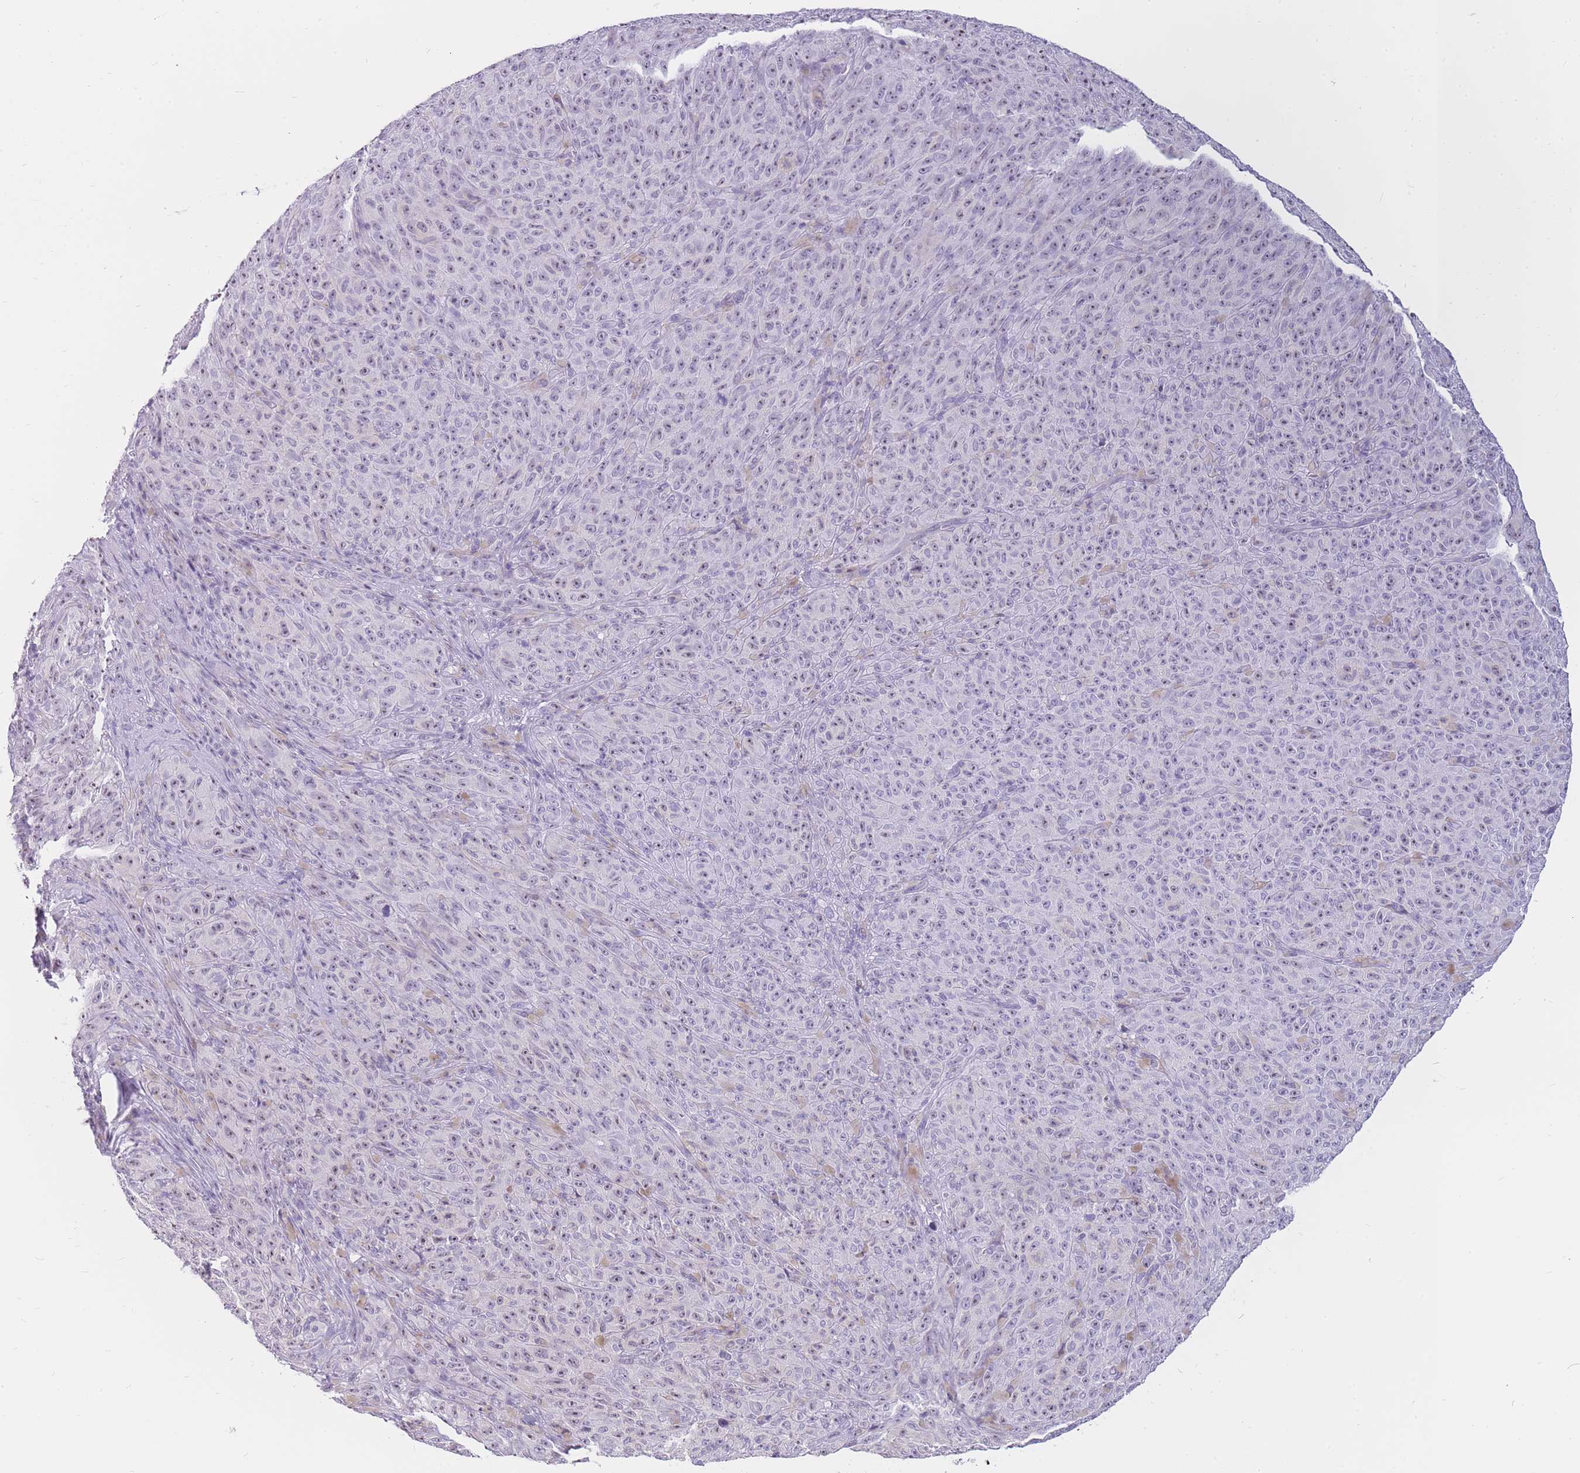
{"staining": {"intensity": "weak", "quantity": "25%-75%", "location": "nuclear"}, "tissue": "melanoma", "cell_type": "Tumor cells", "image_type": "cancer", "snomed": [{"axis": "morphology", "description": "Malignant melanoma, NOS"}, {"axis": "topography", "description": "Skin"}], "caption": "An IHC image of neoplastic tissue is shown. Protein staining in brown shows weak nuclear positivity in melanoma within tumor cells. Immunohistochemistry (ihc) stains the protein of interest in brown and the nuclei are stained blue.", "gene": "INS", "patient": {"sex": "female", "age": 82}}